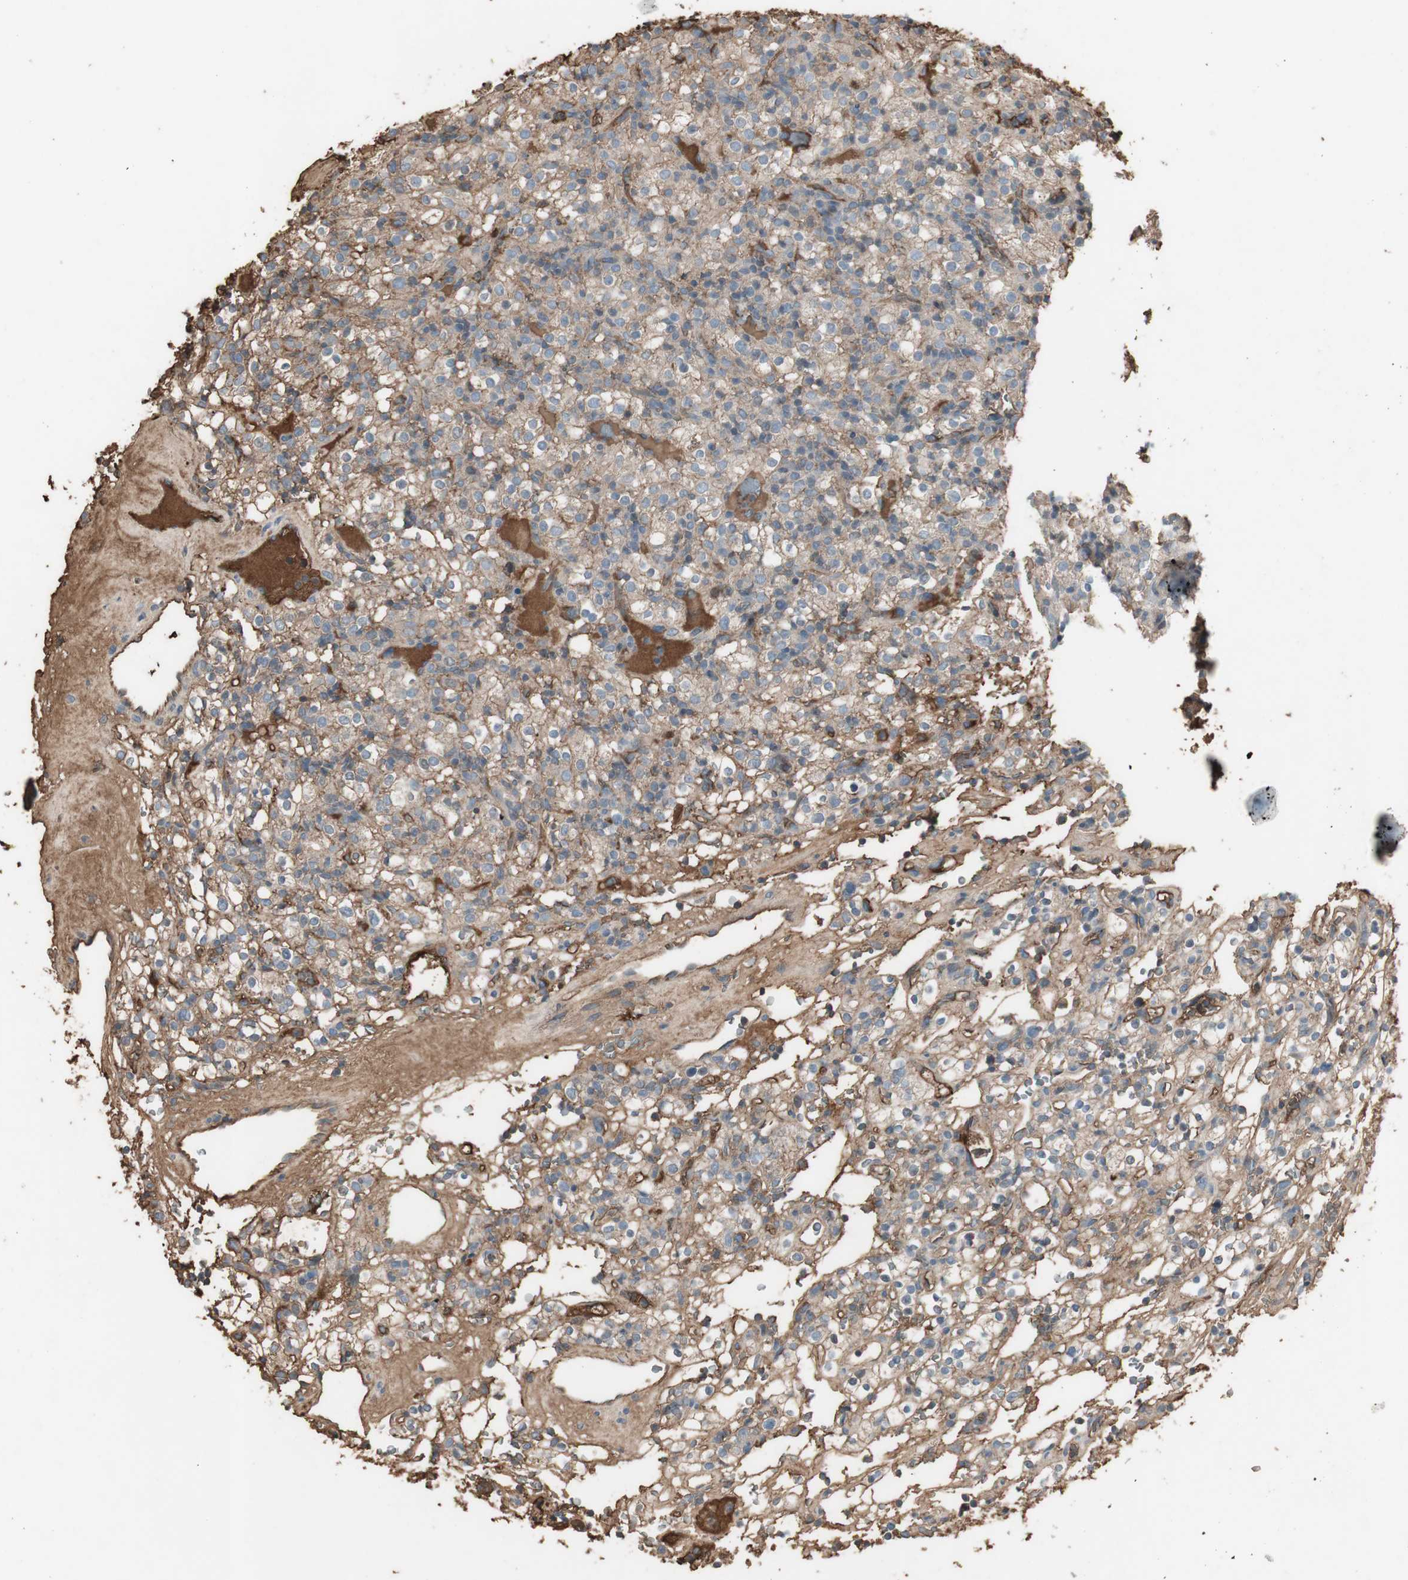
{"staining": {"intensity": "weak", "quantity": ">75%", "location": "cytoplasmic/membranous"}, "tissue": "renal cancer", "cell_type": "Tumor cells", "image_type": "cancer", "snomed": [{"axis": "morphology", "description": "Normal tissue, NOS"}, {"axis": "morphology", "description": "Adenocarcinoma, NOS"}, {"axis": "topography", "description": "Kidney"}], "caption": "There is low levels of weak cytoplasmic/membranous positivity in tumor cells of renal cancer, as demonstrated by immunohistochemical staining (brown color).", "gene": "MMP14", "patient": {"sex": "female", "age": 72}}